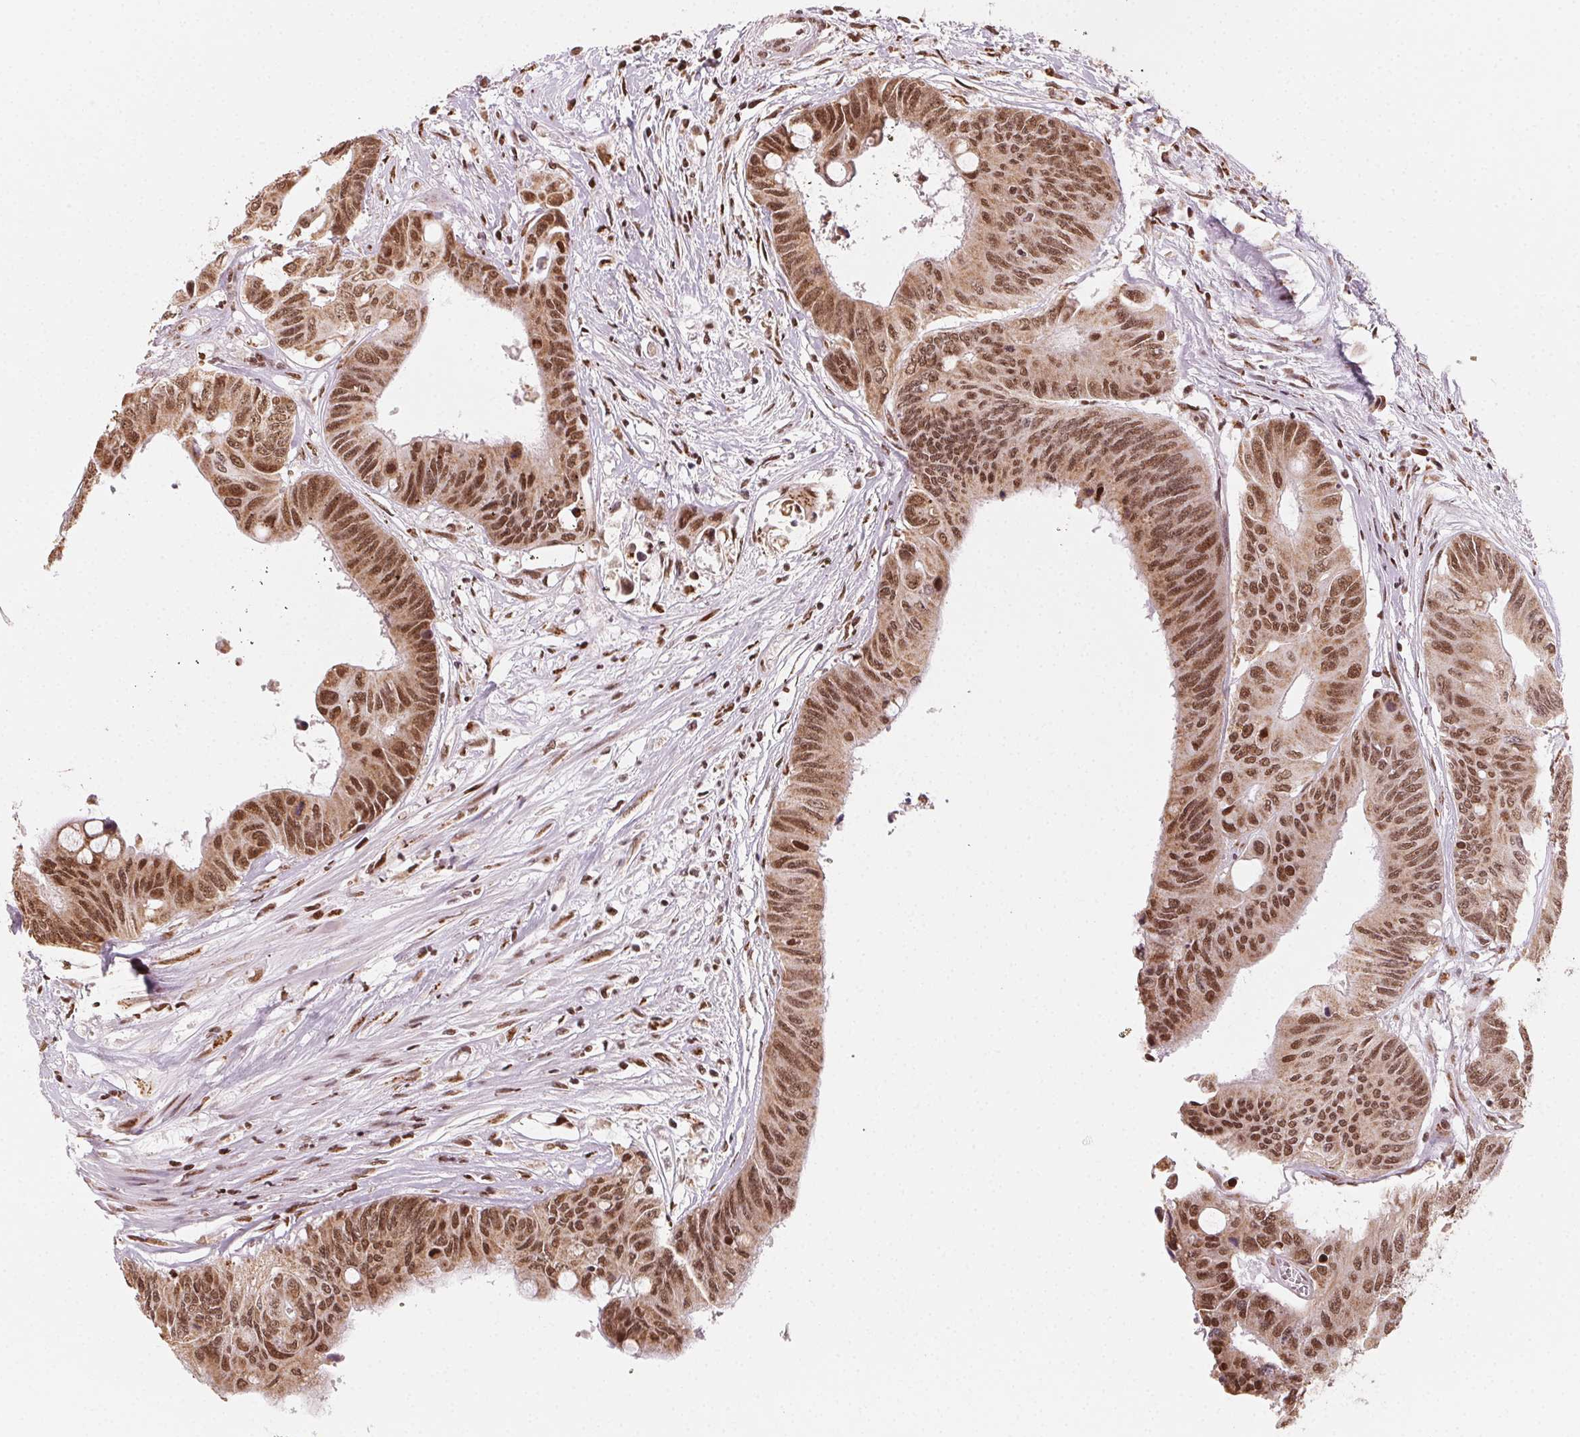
{"staining": {"intensity": "moderate", "quantity": ">75%", "location": "cytoplasmic/membranous,nuclear"}, "tissue": "colorectal cancer", "cell_type": "Tumor cells", "image_type": "cancer", "snomed": [{"axis": "morphology", "description": "Adenocarcinoma, NOS"}, {"axis": "topography", "description": "Rectum"}], "caption": "Adenocarcinoma (colorectal) was stained to show a protein in brown. There is medium levels of moderate cytoplasmic/membranous and nuclear positivity in about >75% of tumor cells.", "gene": "TOPORS", "patient": {"sex": "male", "age": 59}}